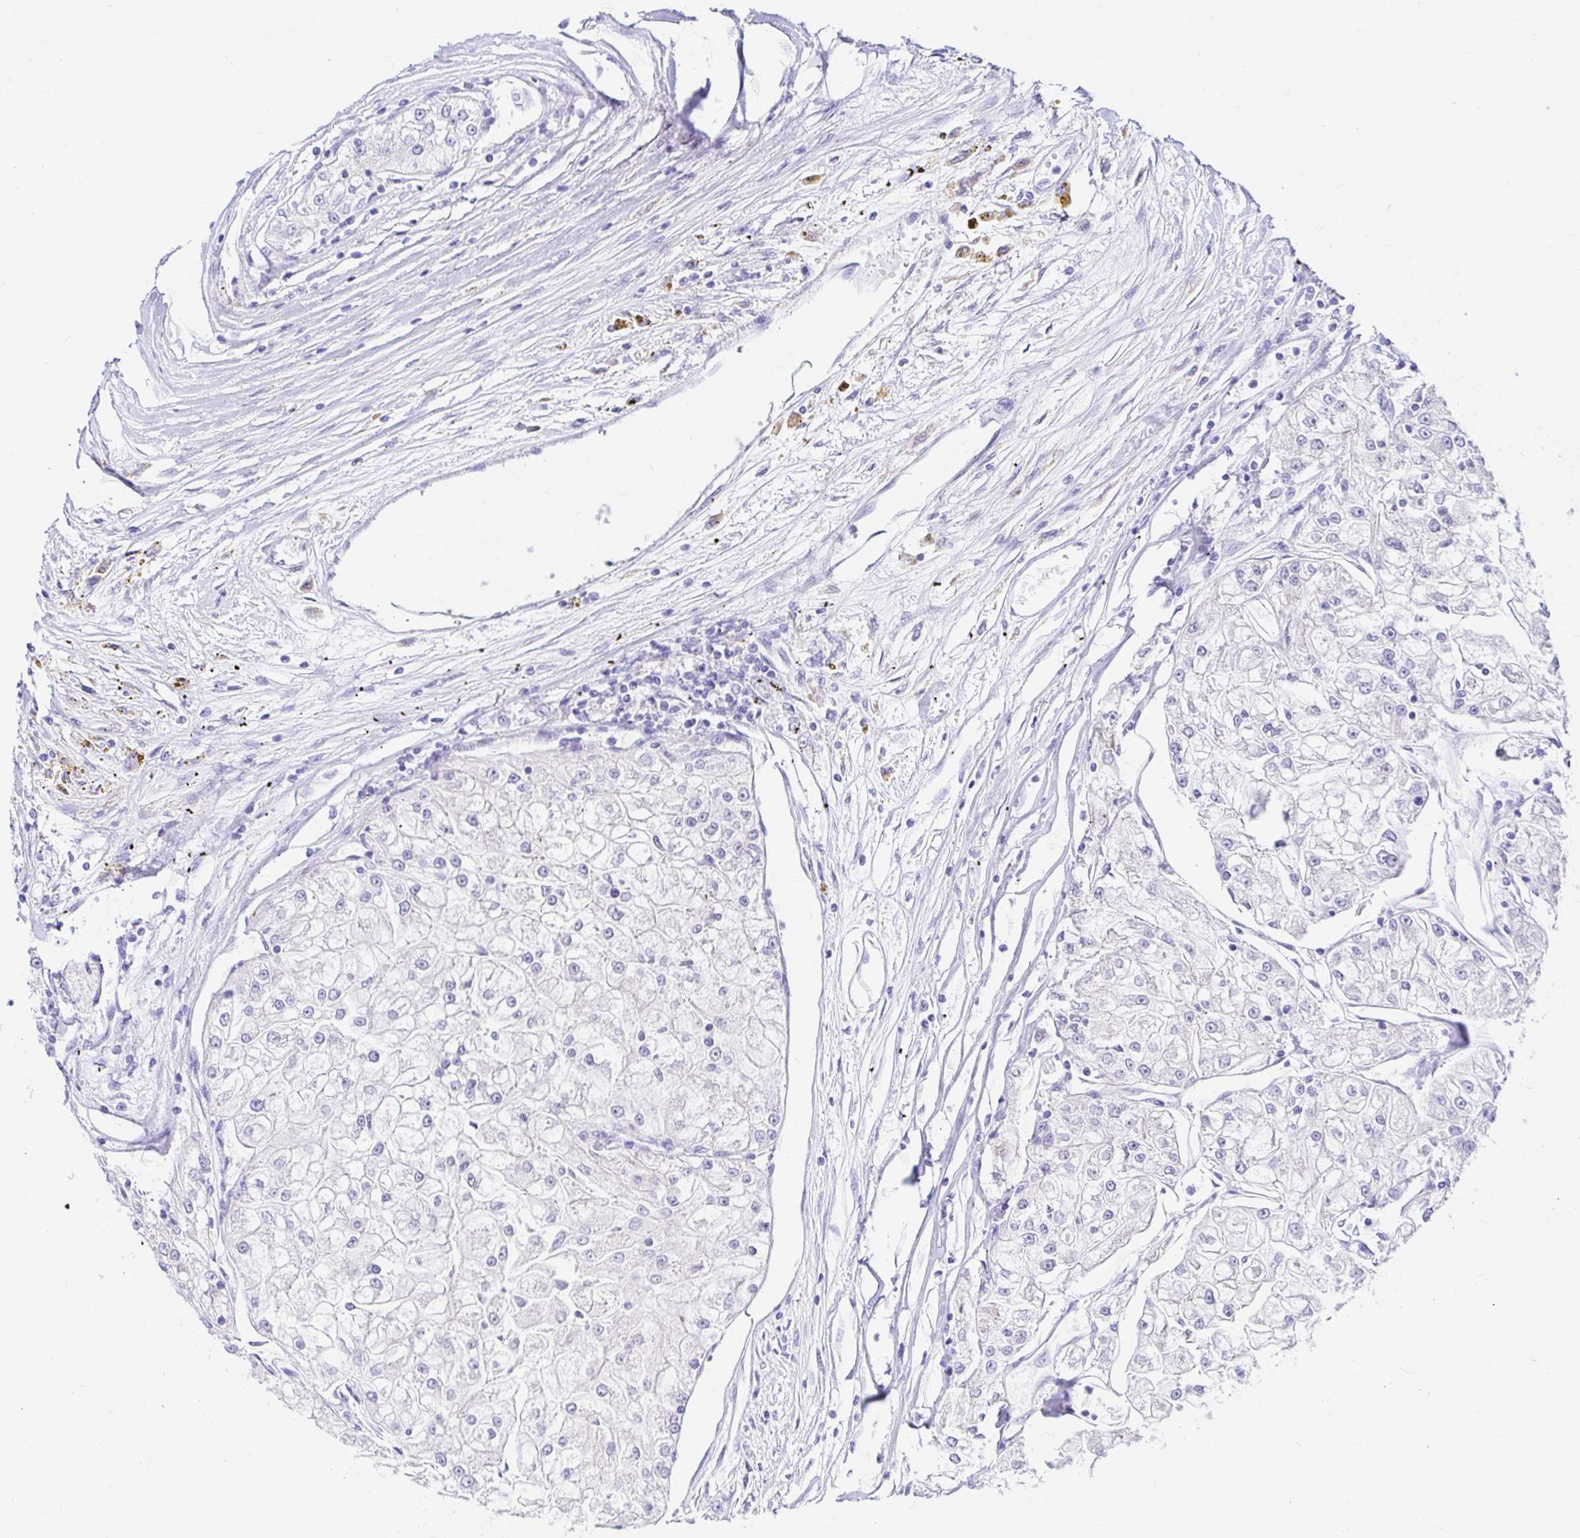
{"staining": {"intensity": "negative", "quantity": "none", "location": "none"}, "tissue": "renal cancer", "cell_type": "Tumor cells", "image_type": "cancer", "snomed": [{"axis": "morphology", "description": "Adenocarcinoma, NOS"}, {"axis": "topography", "description": "Kidney"}], "caption": "The photomicrograph reveals no staining of tumor cells in renal cancer (adenocarcinoma). (DAB immunohistochemistry (IHC) visualized using brightfield microscopy, high magnification).", "gene": "BACE2", "patient": {"sex": "female", "age": 72}}